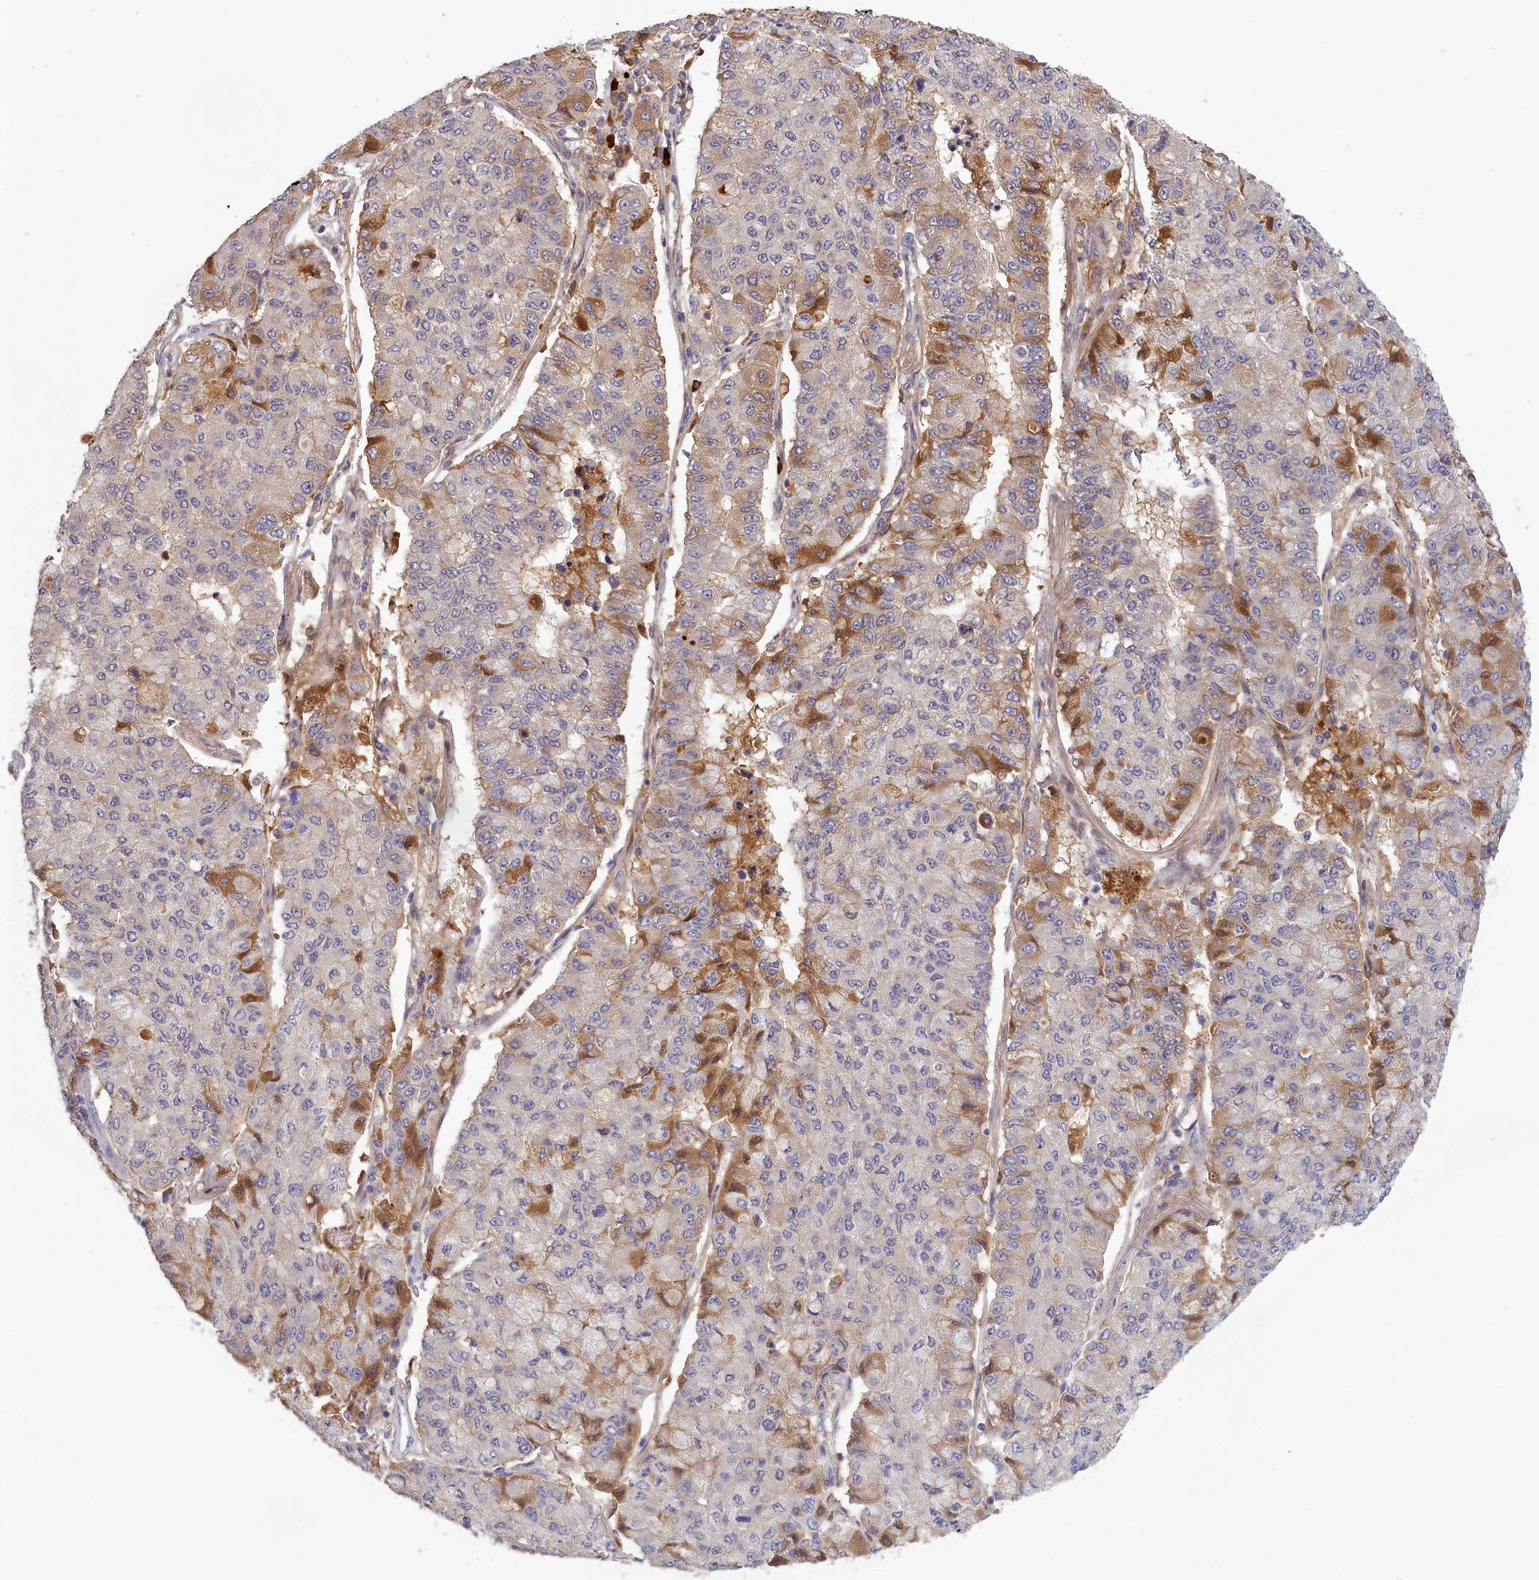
{"staining": {"intensity": "moderate", "quantity": "<25%", "location": "cytoplasmic/membranous,nuclear"}, "tissue": "lung cancer", "cell_type": "Tumor cells", "image_type": "cancer", "snomed": [{"axis": "morphology", "description": "Squamous cell carcinoma, NOS"}, {"axis": "topography", "description": "Lung"}], "caption": "Immunohistochemistry (IHC) image of neoplastic tissue: human lung squamous cell carcinoma stained using immunohistochemistry (IHC) reveals low levels of moderate protein expression localized specifically in the cytoplasmic/membranous and nuclear of tumor cells, appearing as a cytoplasmic/membranous and nuclear brown color.", "gene": "RRAD", "patient": {"sex": "male", "age": 74}}